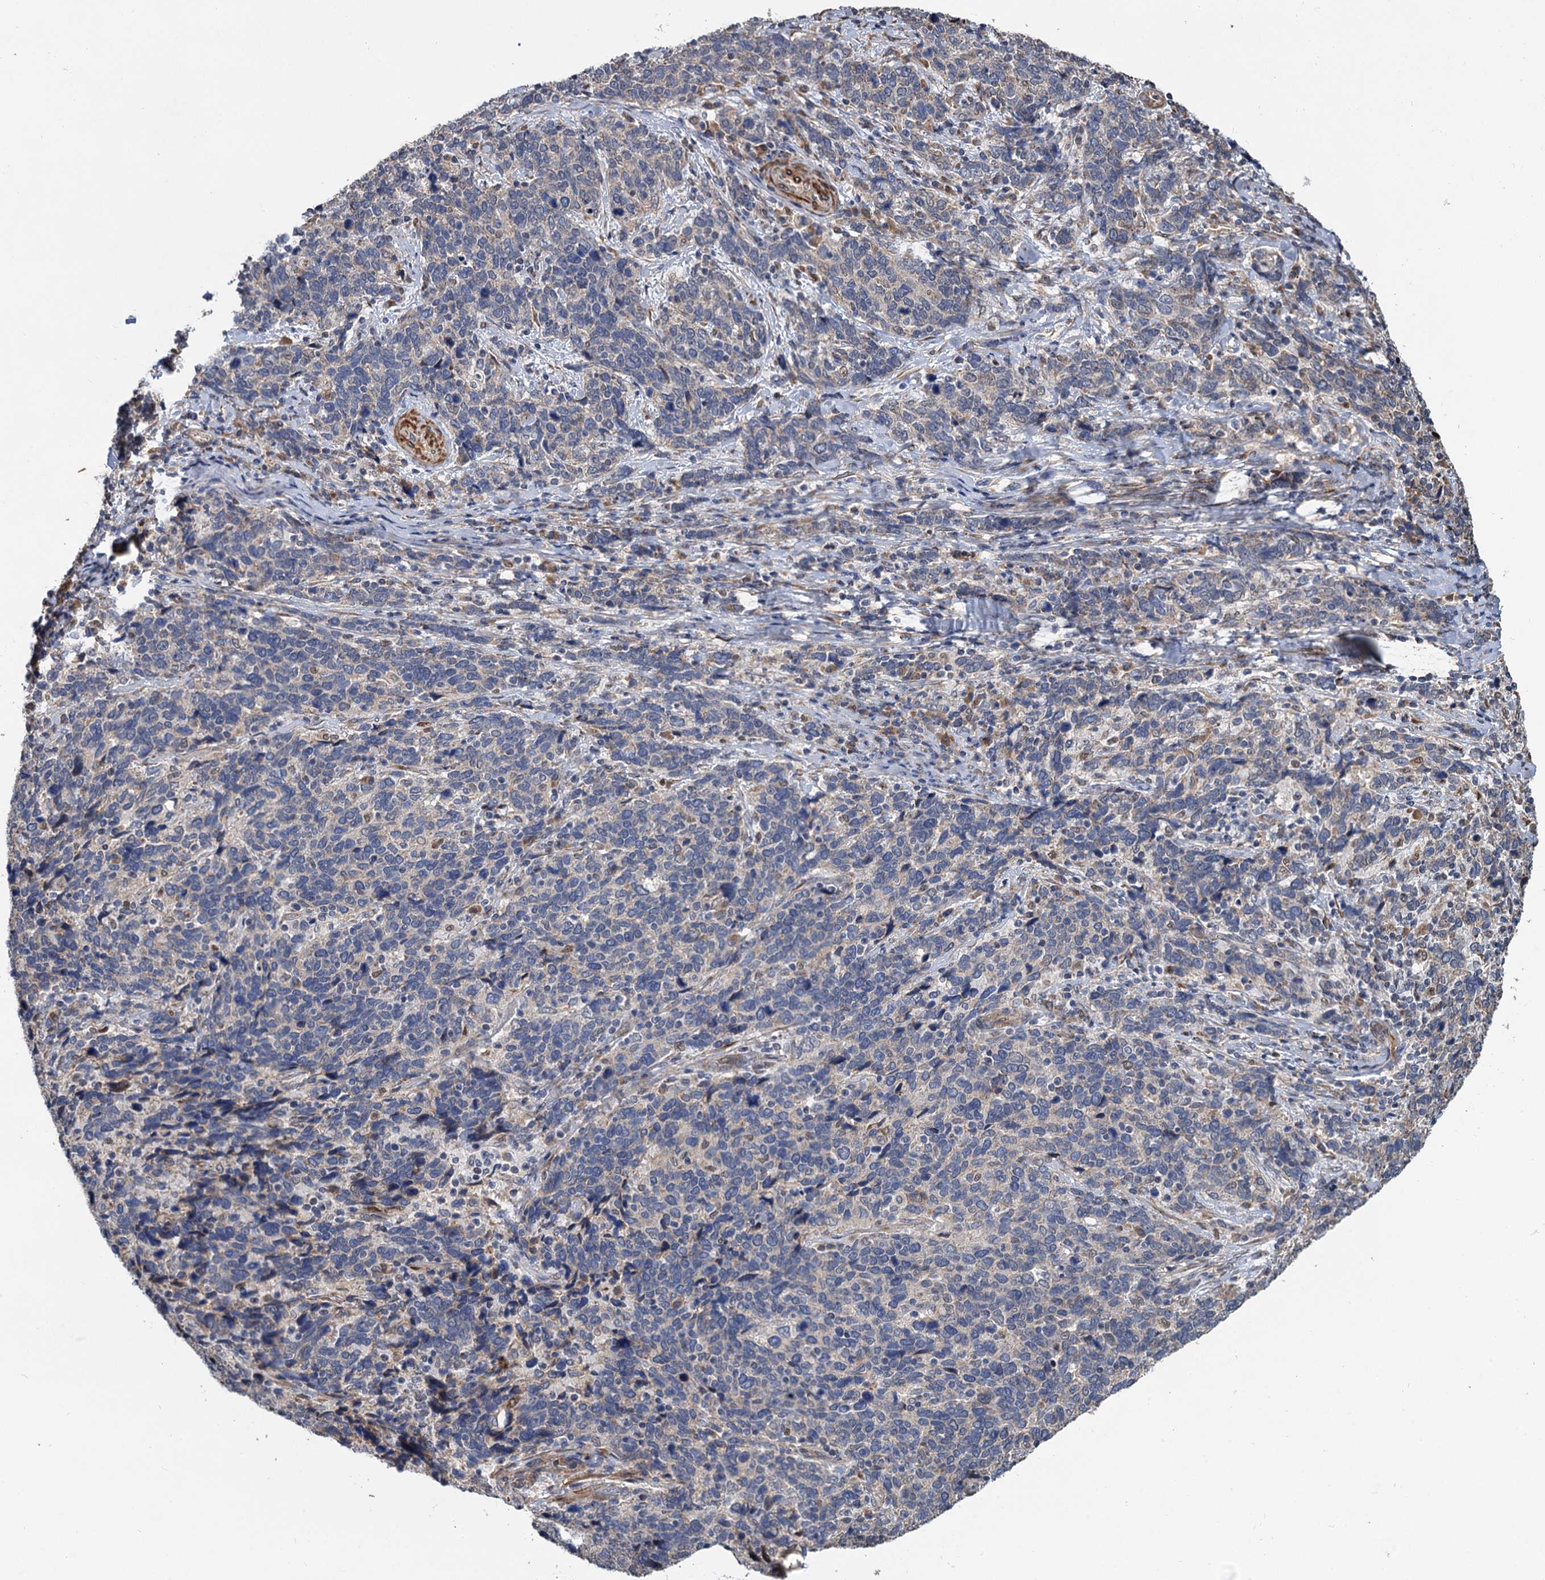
{"staining": {"intensity": "negative", "quantity": "none", "location": "none"}, "tissue": "cervical cancer", "cell_type": "Tumor cells", "image_type": "cancer", "snomed": [{"axis": "morphology", "description": "Squamous cell carcinoma, NOS"}, {"axis": "topography", "description": "Cervix"}], "caption": "Human cervical cancer (squamous cell carcinoma) stained for a protein using immunohistochemistry (IHC) demonstrates no expression in tumor cells.", "gene": "ALKBH7", "patient": {"sex": "female", "age": 41}}